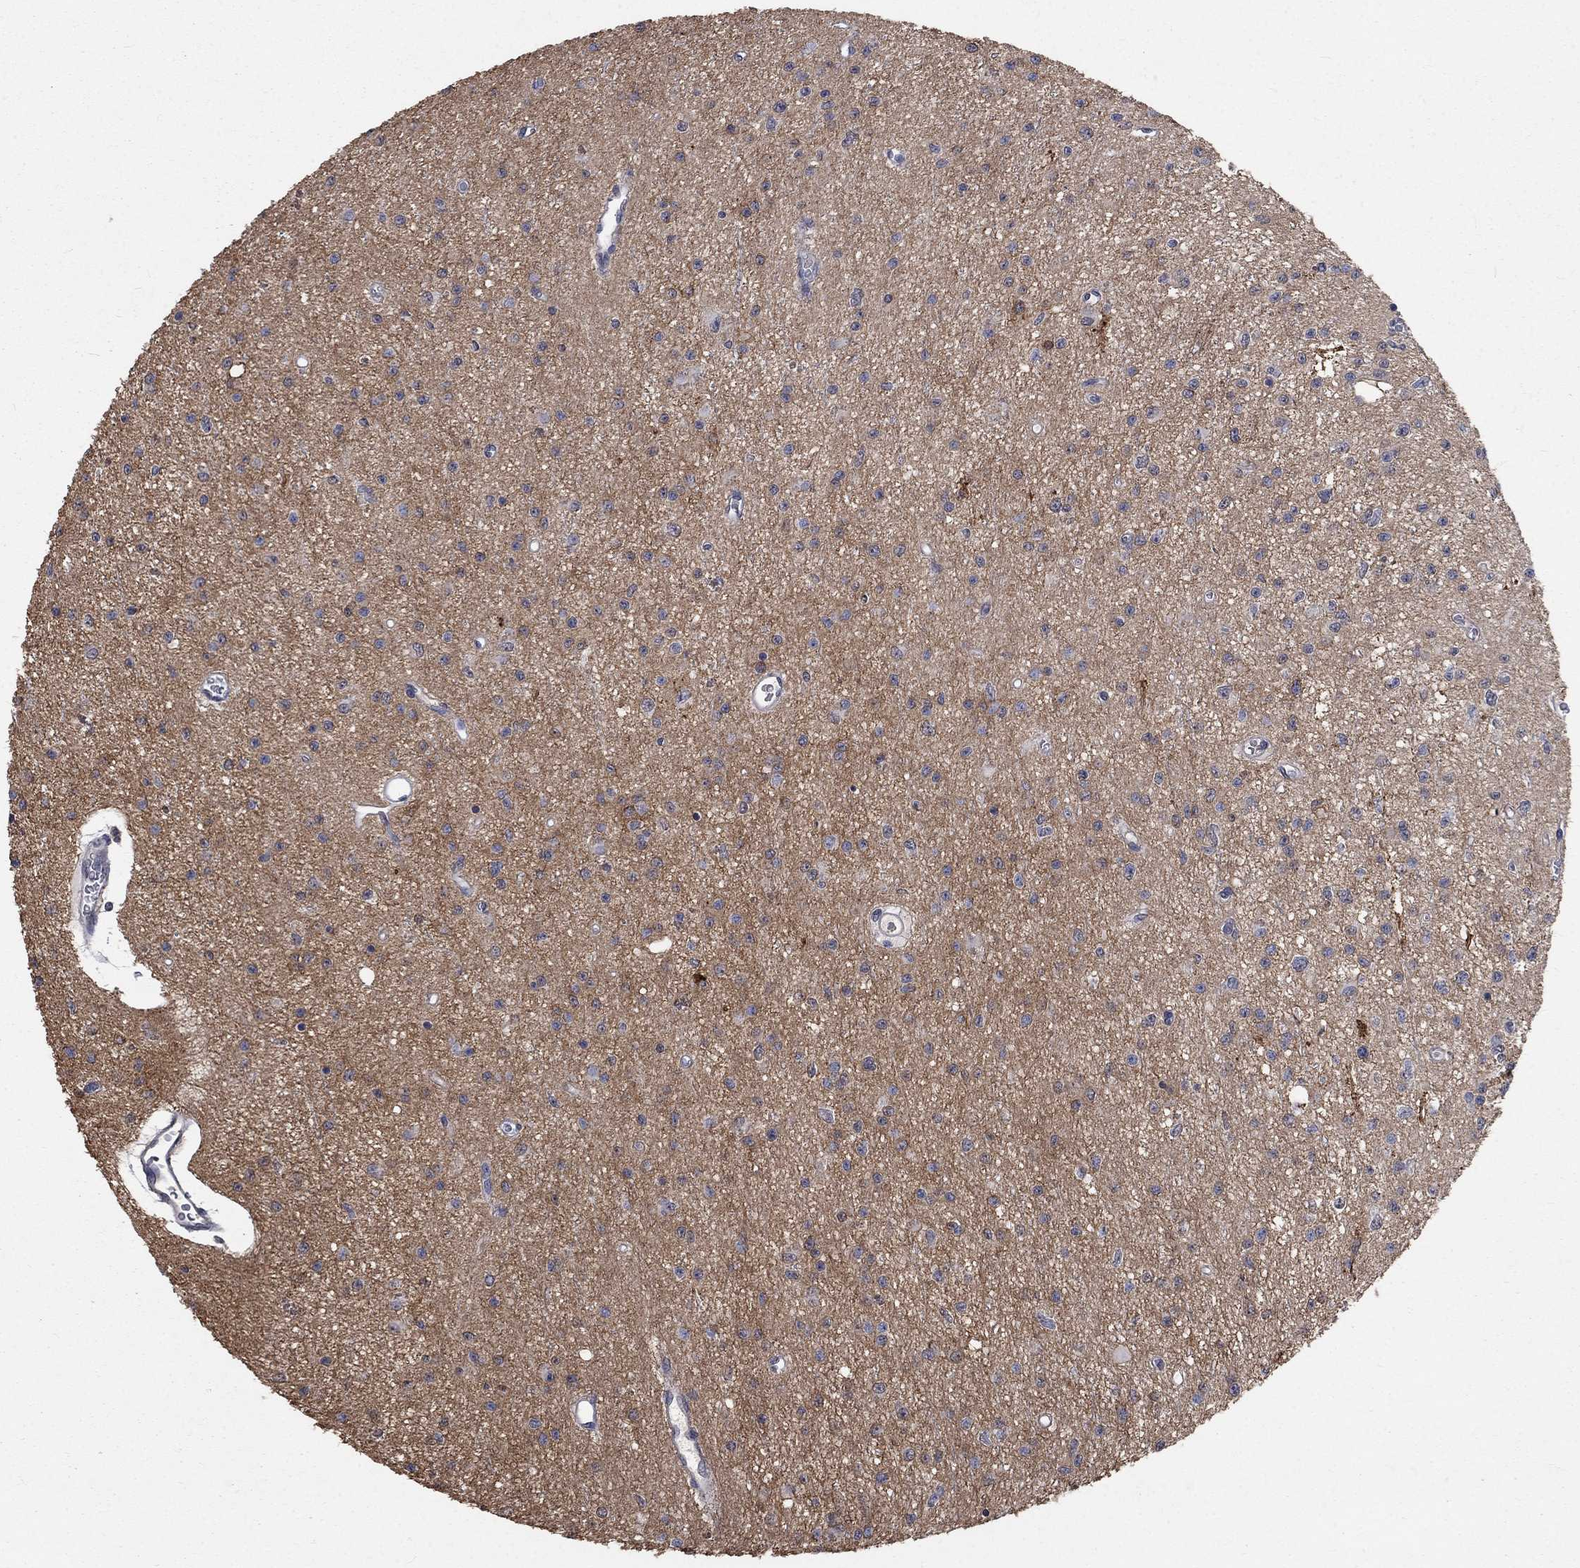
{"staining": {"intensity": "negative", "quantity": "none", "location": "none"}, "tissue": "glioma", "cell_type": "Tumor cells", "image_type": "cancer", "snomed": [{"axis": "morphology", "description": "Glioma, malignant, Low grade"}, {"axis": "topography", "description": "Brain"}], "caption": "IHC of human glioma demonstrates no staining in tumor cells. The staining was performed using DAB to visualize the protein expression in brown, while the nuclei were stained in blue with hematoxylin (Magnification: 20x).", "gene": "CHST5", "patient": {"sex": "female", "age": 45}}